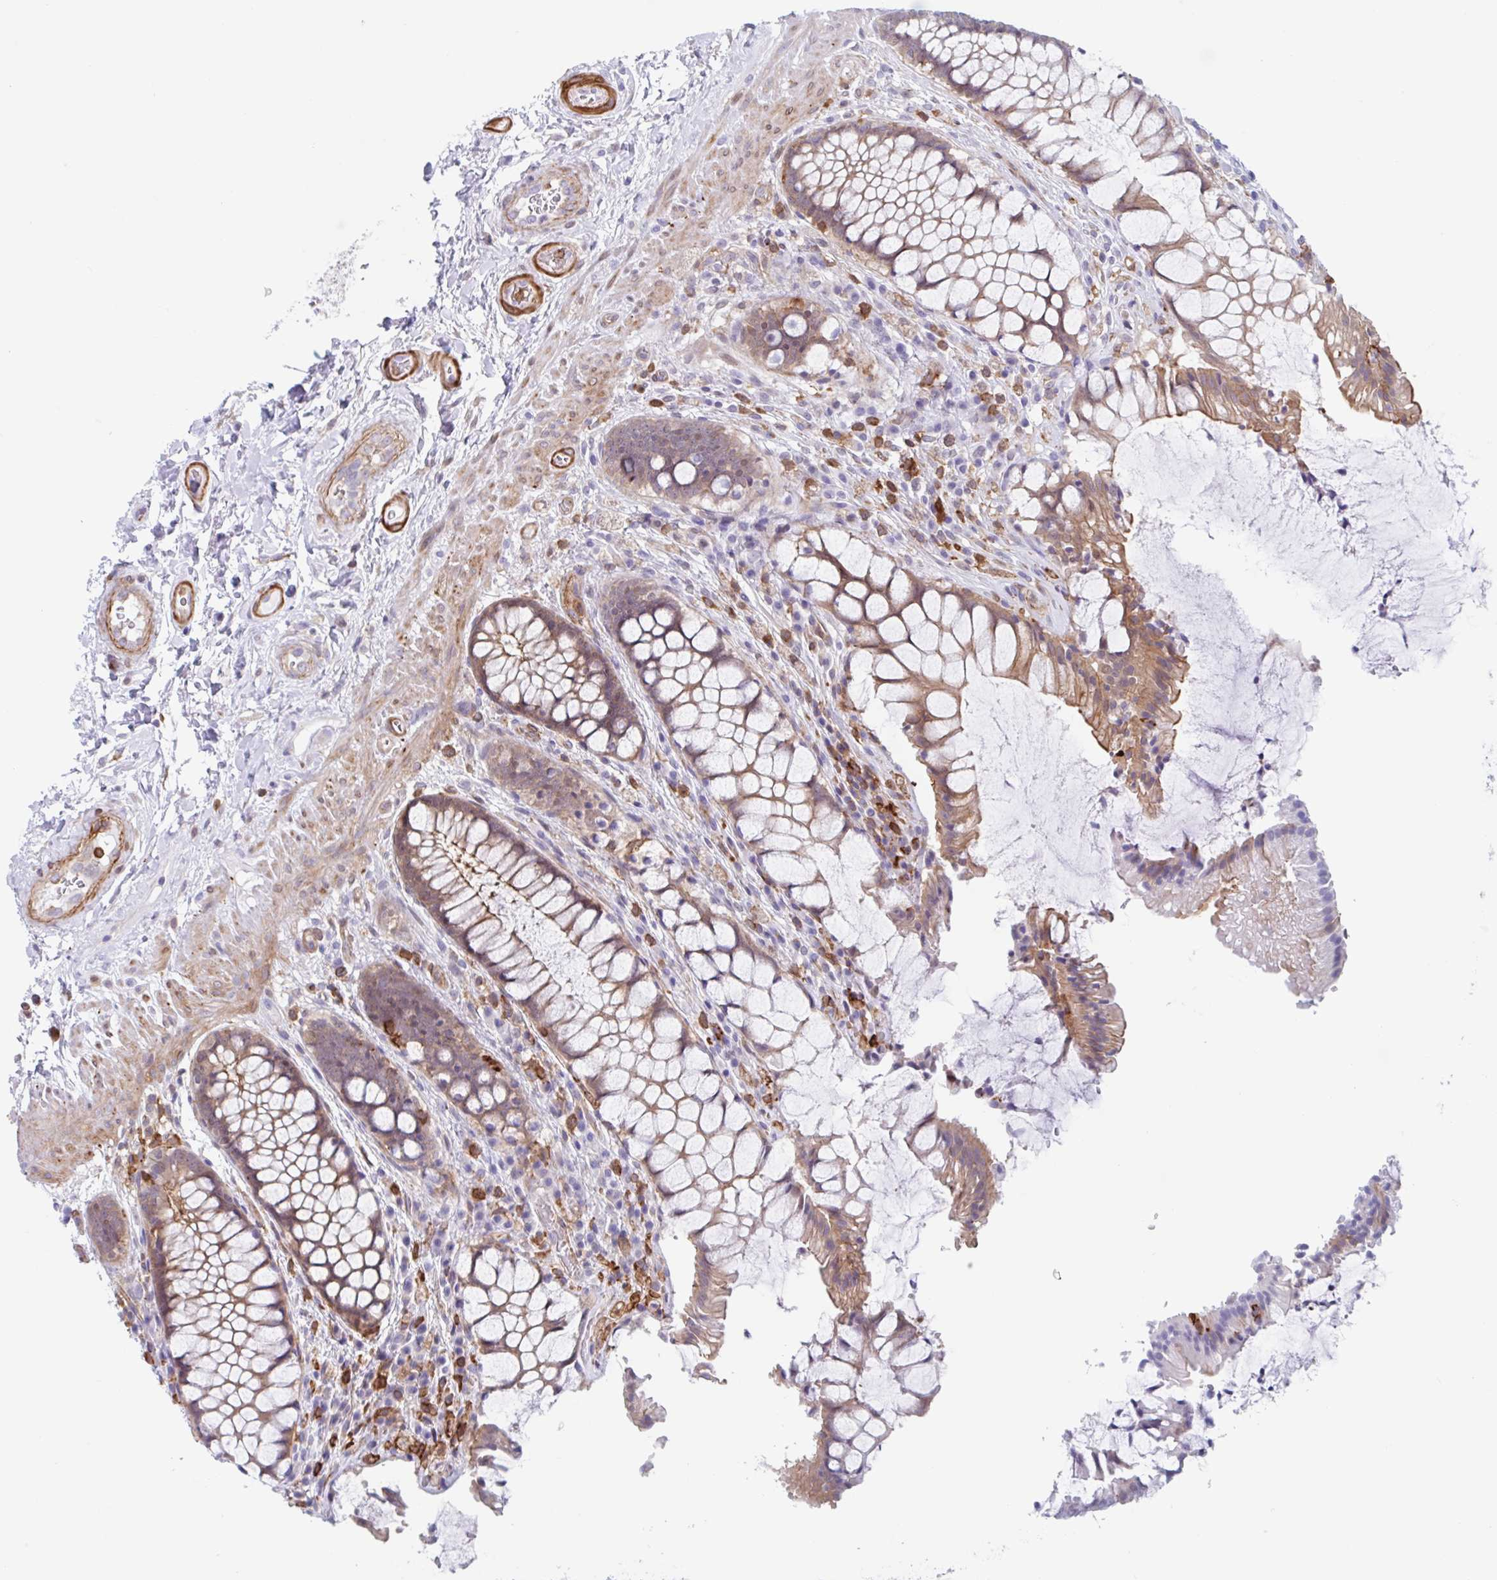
{"staining": {"intensity": "moderate", "quantity": ">75%", "location": "cytoplasmic/membranous"}, "tissue": "rectum", "cell_type": "Glandular cells", "image_type": "normal", "snomed": [{"axis": "morphology", "description": "Normal tissue, NOS"}, {"axis": "topography", "description": "Rectum"}], "caption": "A brown stain labels moderate cytoplasmic/membranous positivity of a protein in glandular cells of unremarkable human rectum. Using DAB (brown) and hematoxylin (blue) stains, captured at high magnification using brightfield microscopy.", "gene": "EFHD1", "patient": {"sex": "female", "age": 58}}